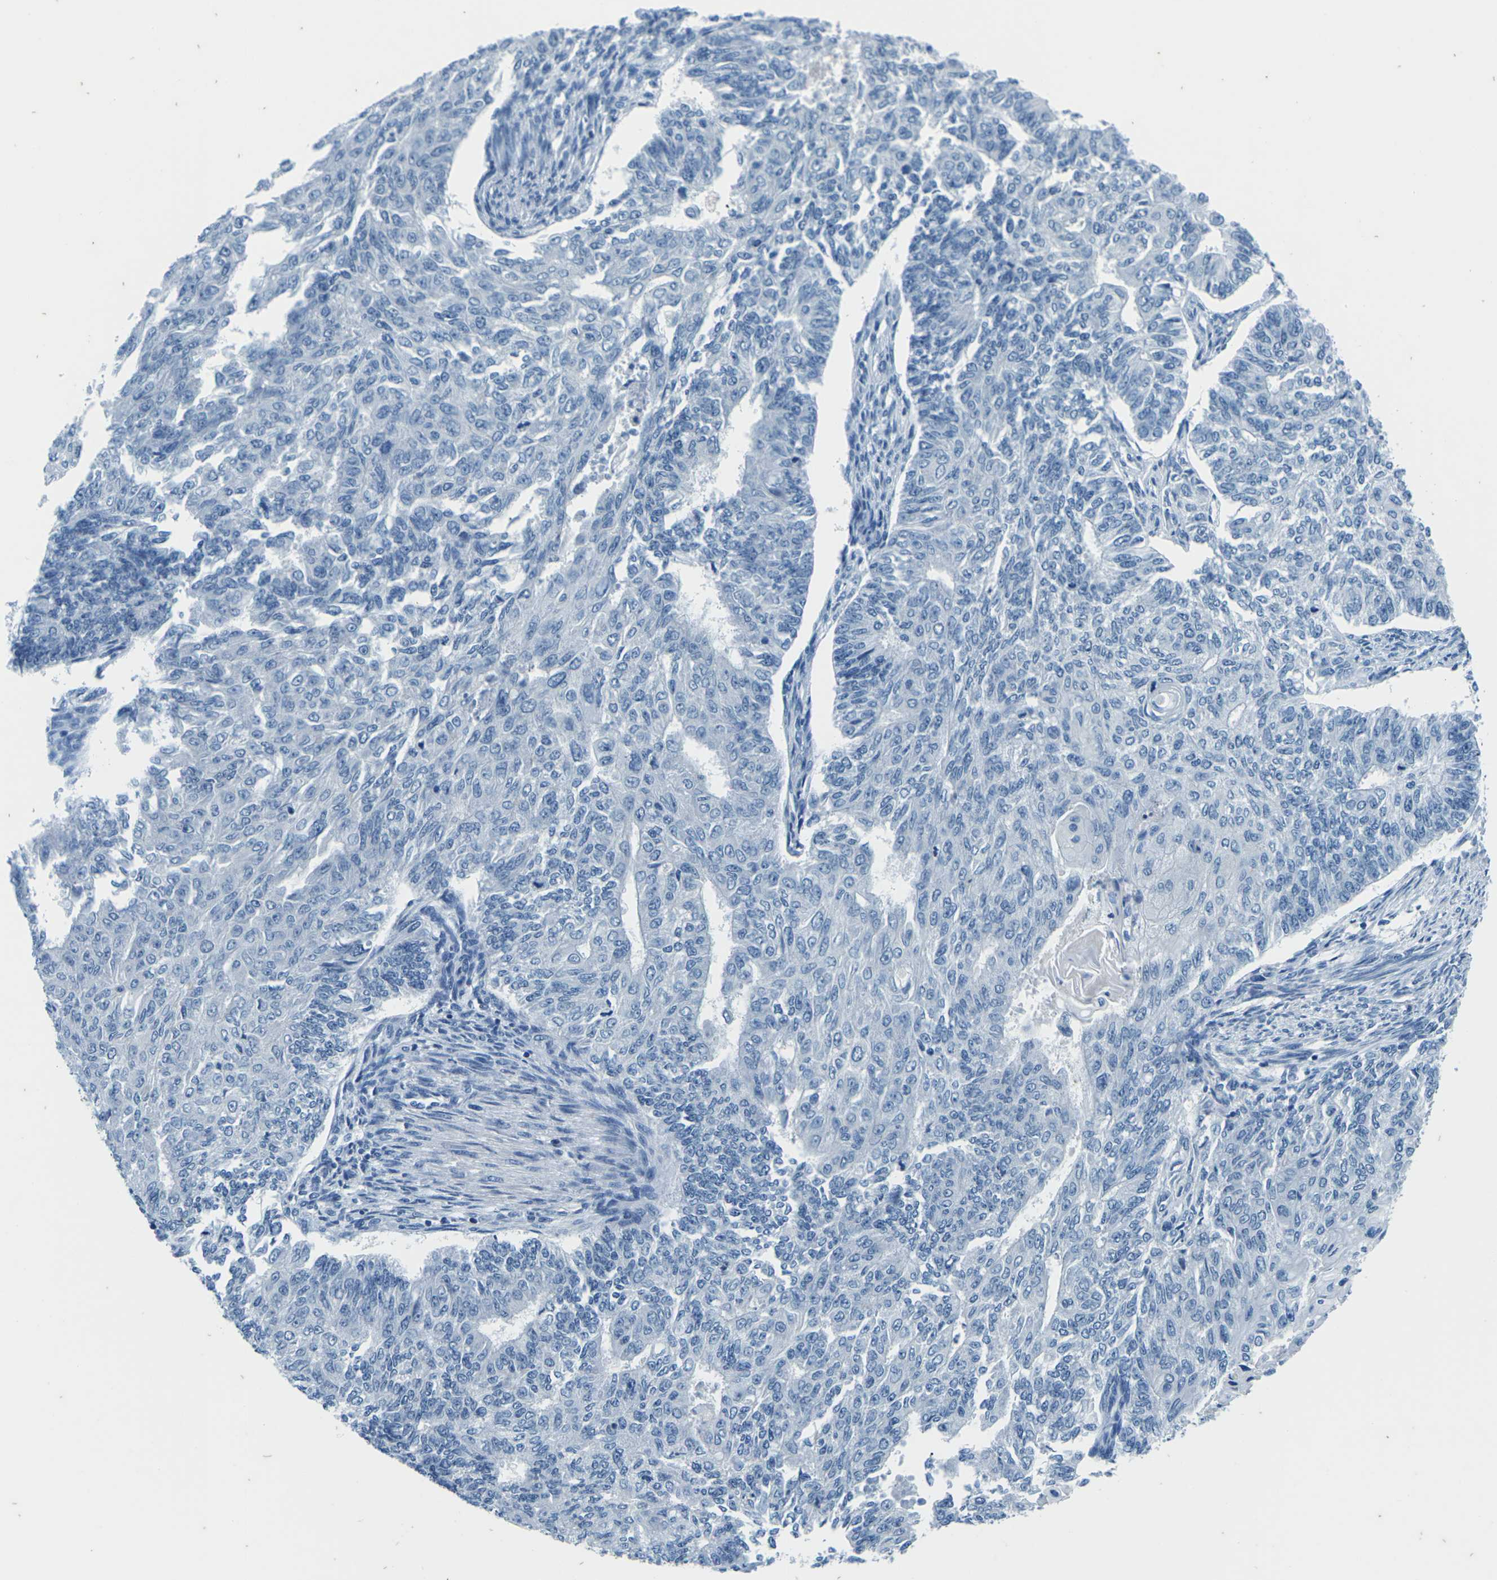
{"staining": {"intensity": "negative", "quantity": "none", "location": "none"}, "tissue": "endometrial cancer", "cell_type": "Tumor cells", "image_type": "cancer", "snomed": [{"axis": "morphology", "description": "Adenocarcinoma, NOS"}, {"axis": "topography", "description": "Endometrium"}], "caption": "The immunohistochemistry histopathology image has no significant positivity in tumor cells of adenocarcinoma (endometrial) tissue. The staining was performed using DAB to visualize the protein expression in brown, while the nuclei were stained in blue with hematoxylin (Magnification: 20x).", "gene": "UMOD", "patient": {"sex": "female", "age": 32}}